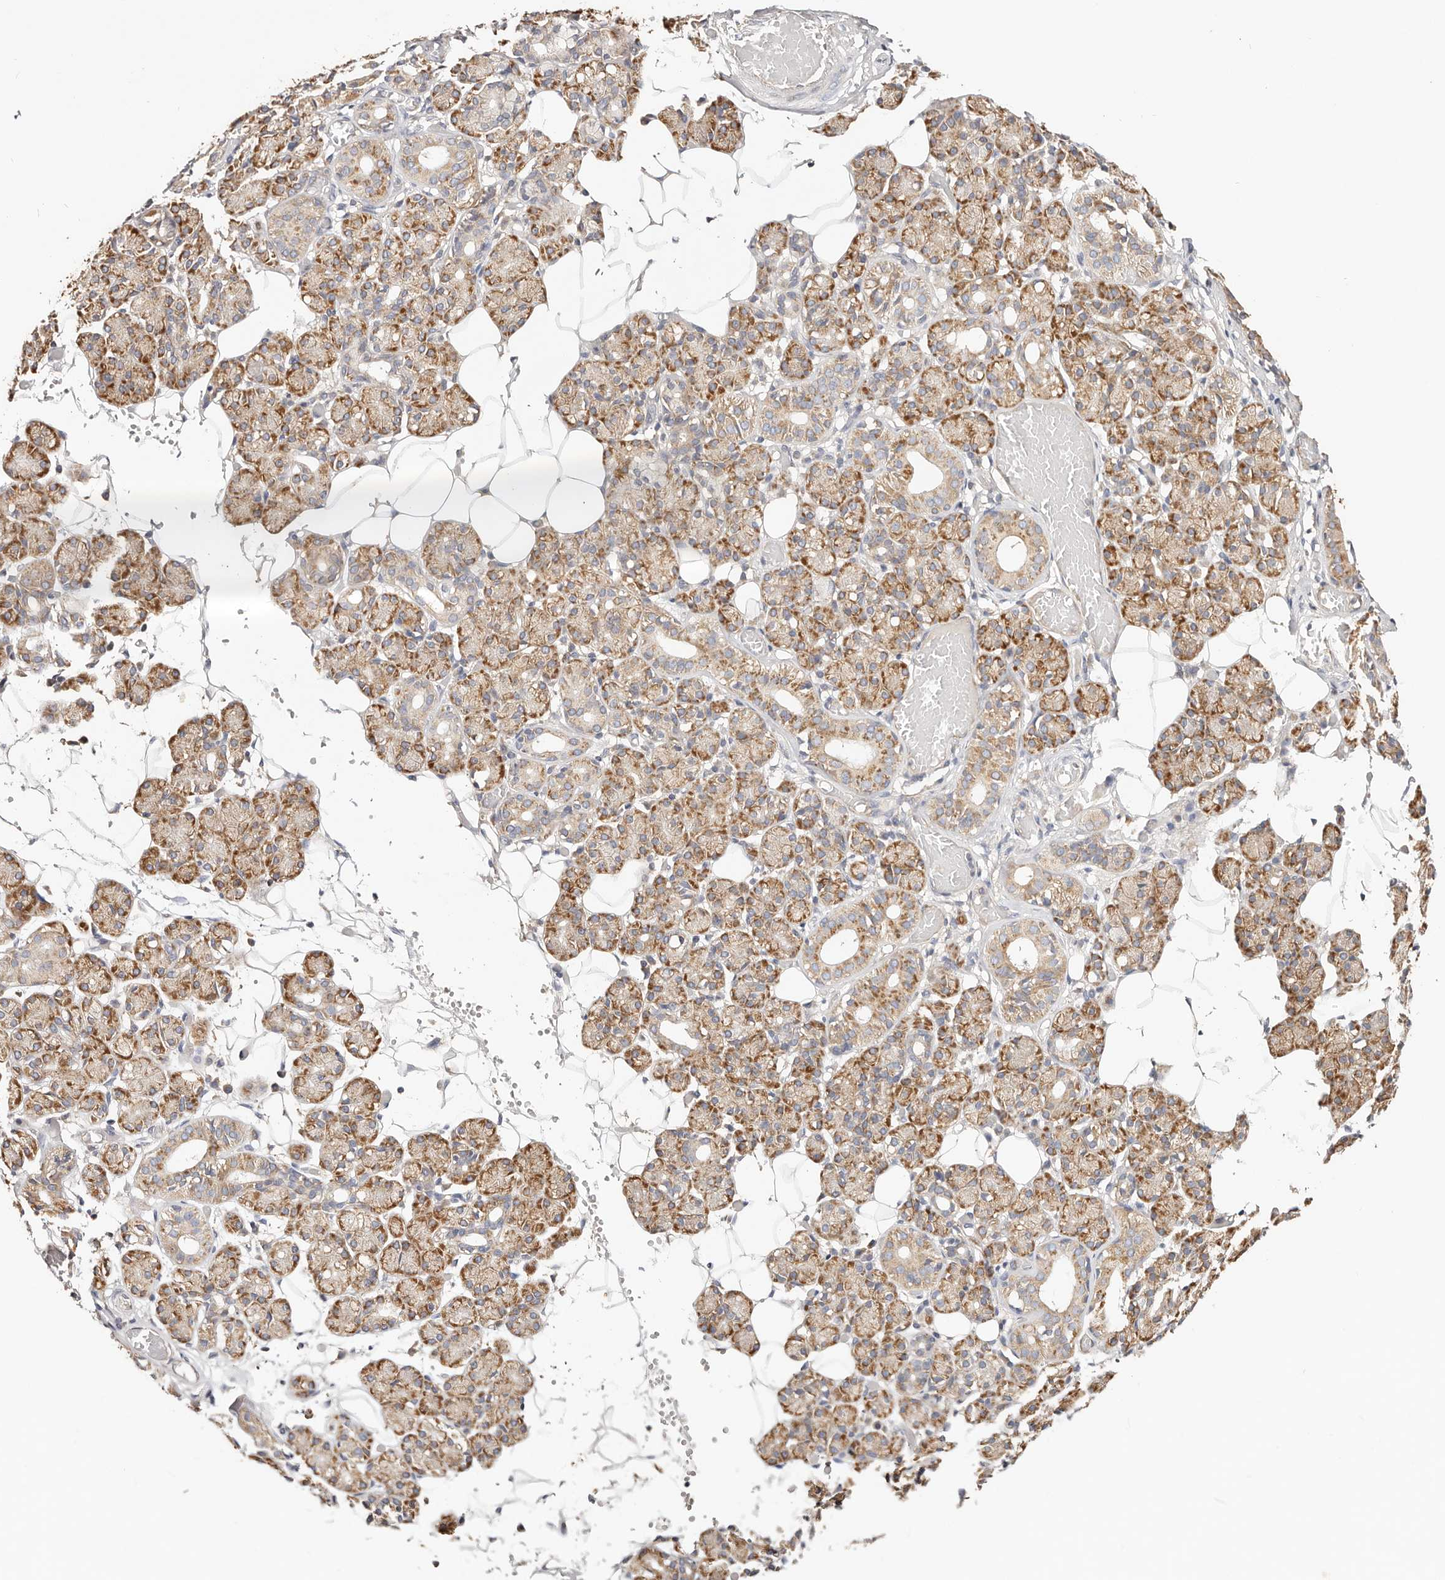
{"staining": {"intensity": "moderate", "quantity": ">75%", "location": "cytoplasmic/membranous"}, "tissue": "salivary gland", "cell_type": "Glandular cells", "image_type": "normal", "snomed": [{"axis": "morphology", "description": "Normal tissue, NOS"}, {"axis": "topography", "description": "Salivary gland"}], "caption": "A histopathology image showing moderate cytoplasmic/membranous positivity in about >75% of glandular cells in normal salivary gland, as visualized by brown immunohistochemical staining.", "gene": "GNA13", "patient": {"sex": "male", "age": 63}}